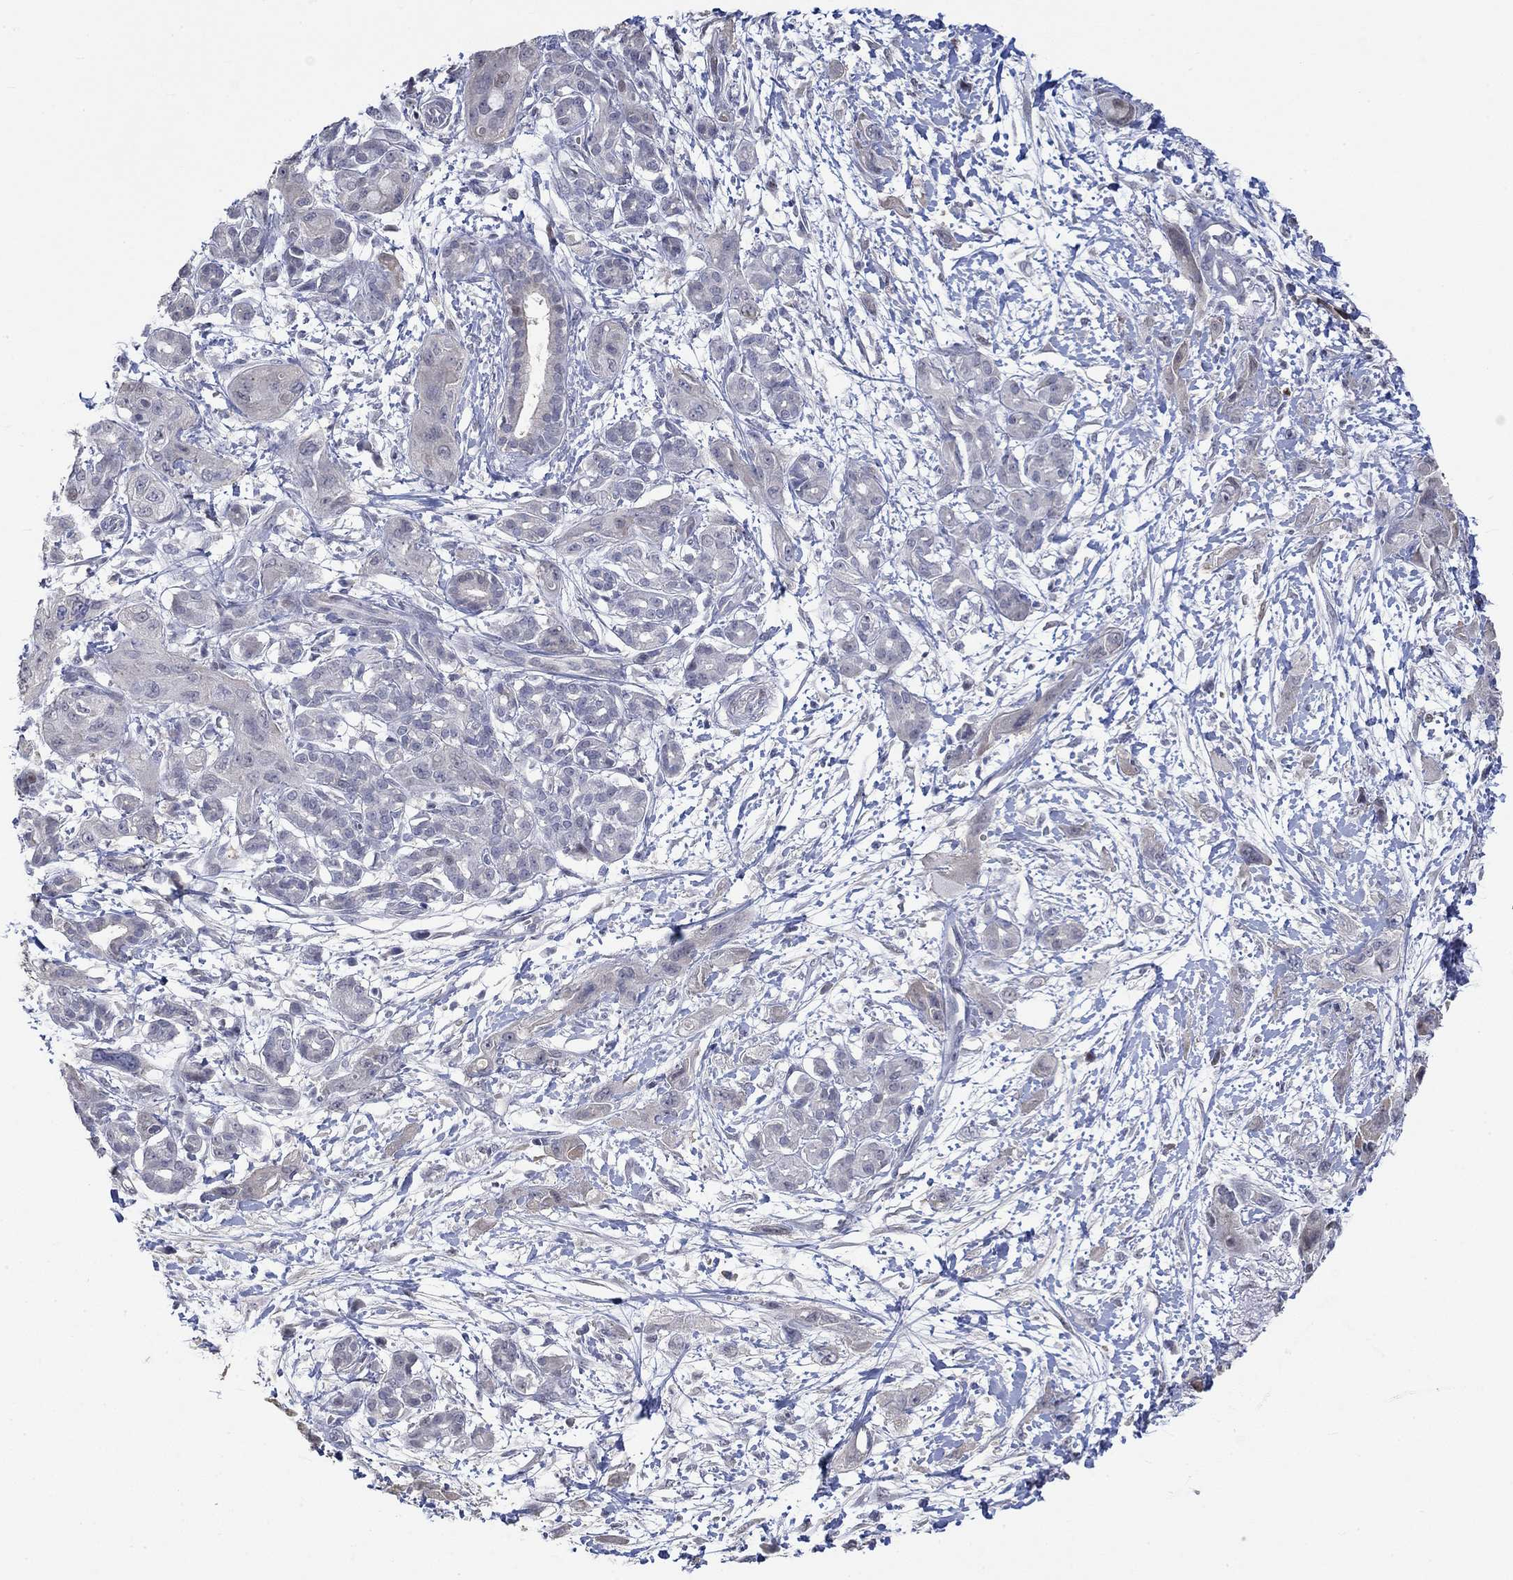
{"staining": {"intensity": "moderate", "quantity": "<25%", "location": "nuclear"}, "tissue": "pancreatic cancer", "cell_type": "Tumor cells", "image_type": "cancer", "snomed": [{"axis": "morphology", "description": "Adenocarcinoma, NOS"}, {"axis": "topography", "description": "Pancreas"}], "caption": "Immunohistochemistry of human pancreatic cancer (adenocarcinoma) reveals low levels of moderate nuclear expression in approximately <25% of tumor cells.", "gene": "PNMA5", "patient": {"sex": "male", "age": 72}}